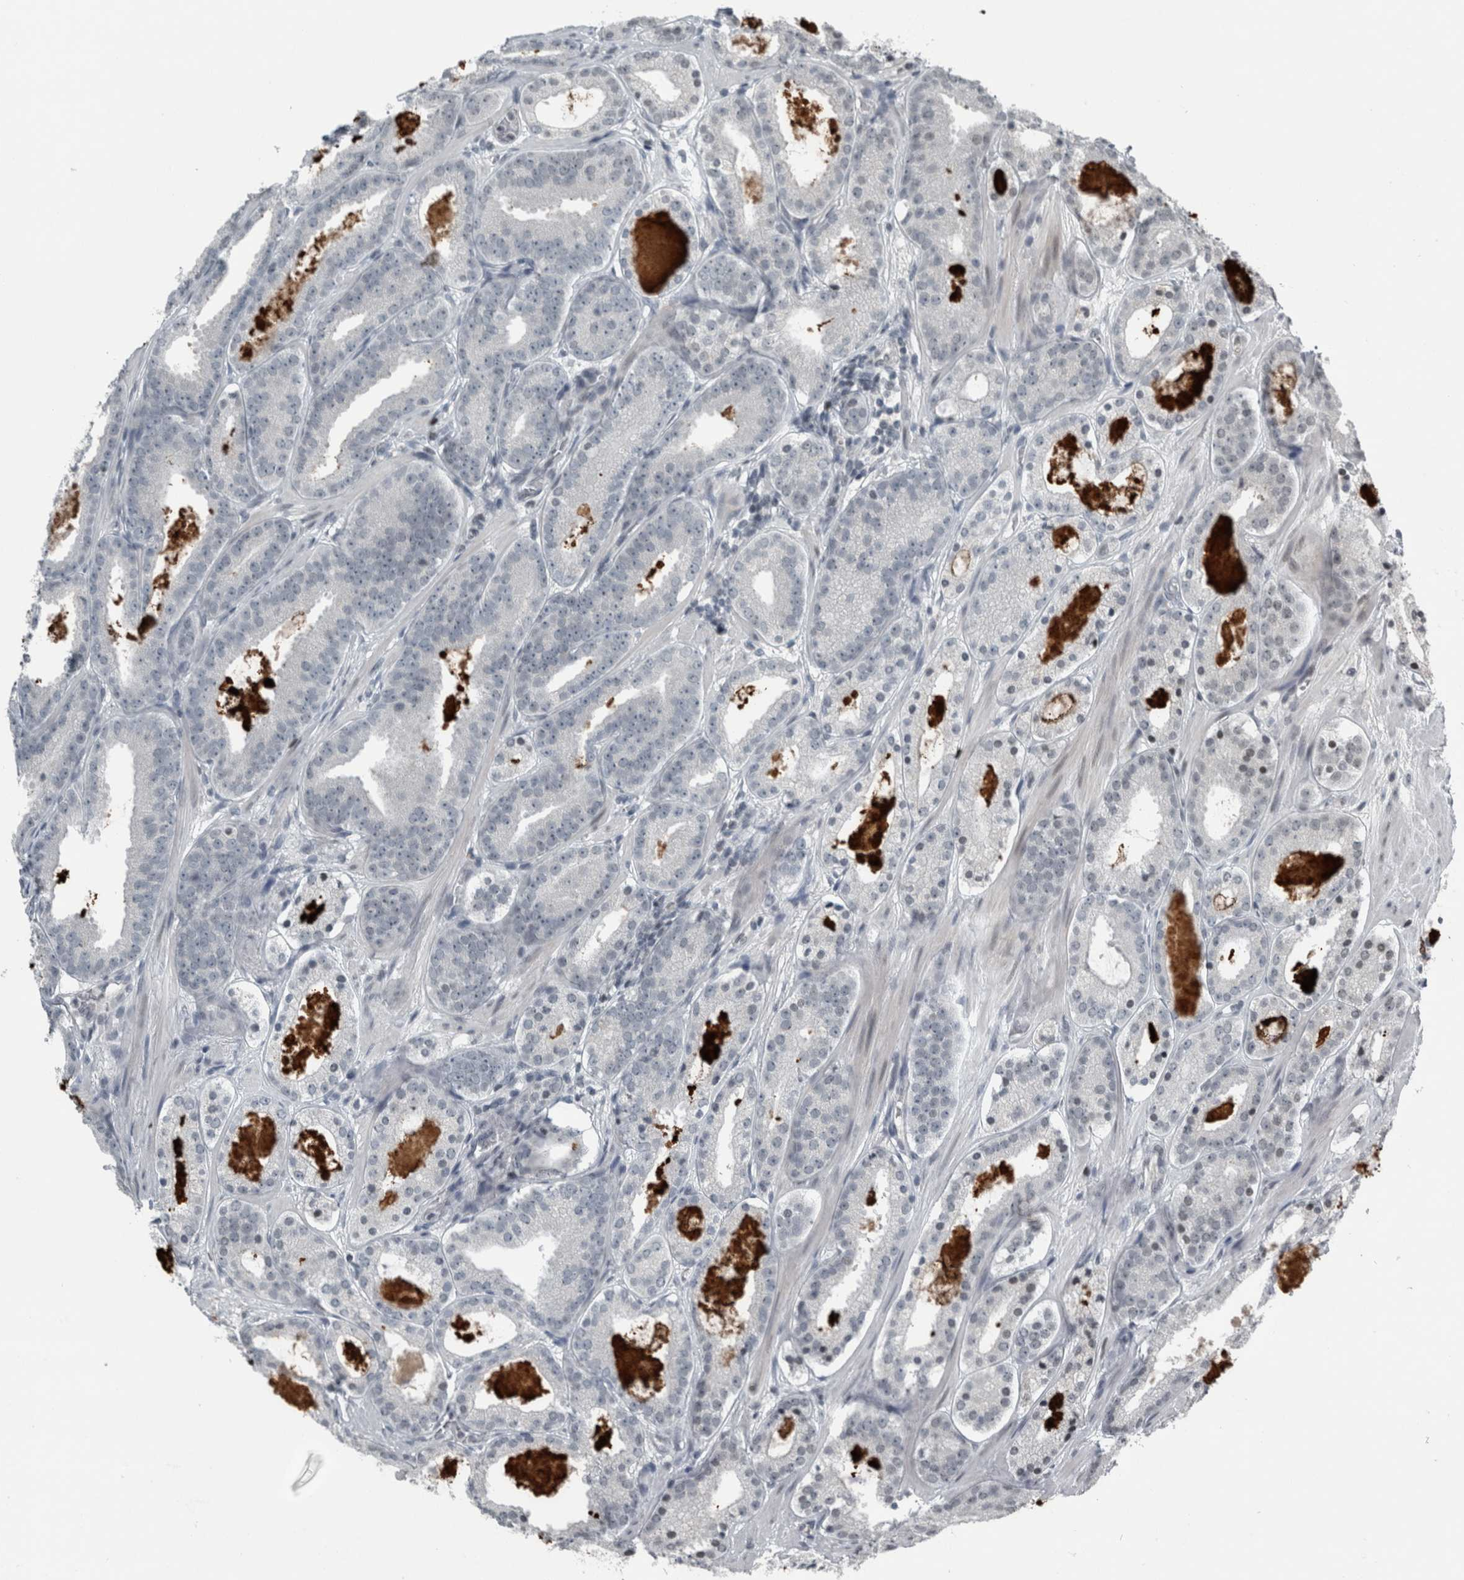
{"staining": {"intensity": "negative", "quantity": "none", "location": "none"}, "tissue": "prostate cancer", "cell_type": "Tumor cells", "image_type": "cancer", "snomed": [{"axis": "morphology", "description": "Adenocarcinoma, Low grade"}, {"axis": "topography", "description": "Prostate"}], "caption": "Prostate cancer stained for a protein using immunohistochemistry shows no staining tumor cells.", "gene": "UNC50", "patient": {"sex": "male", "age": 69}}